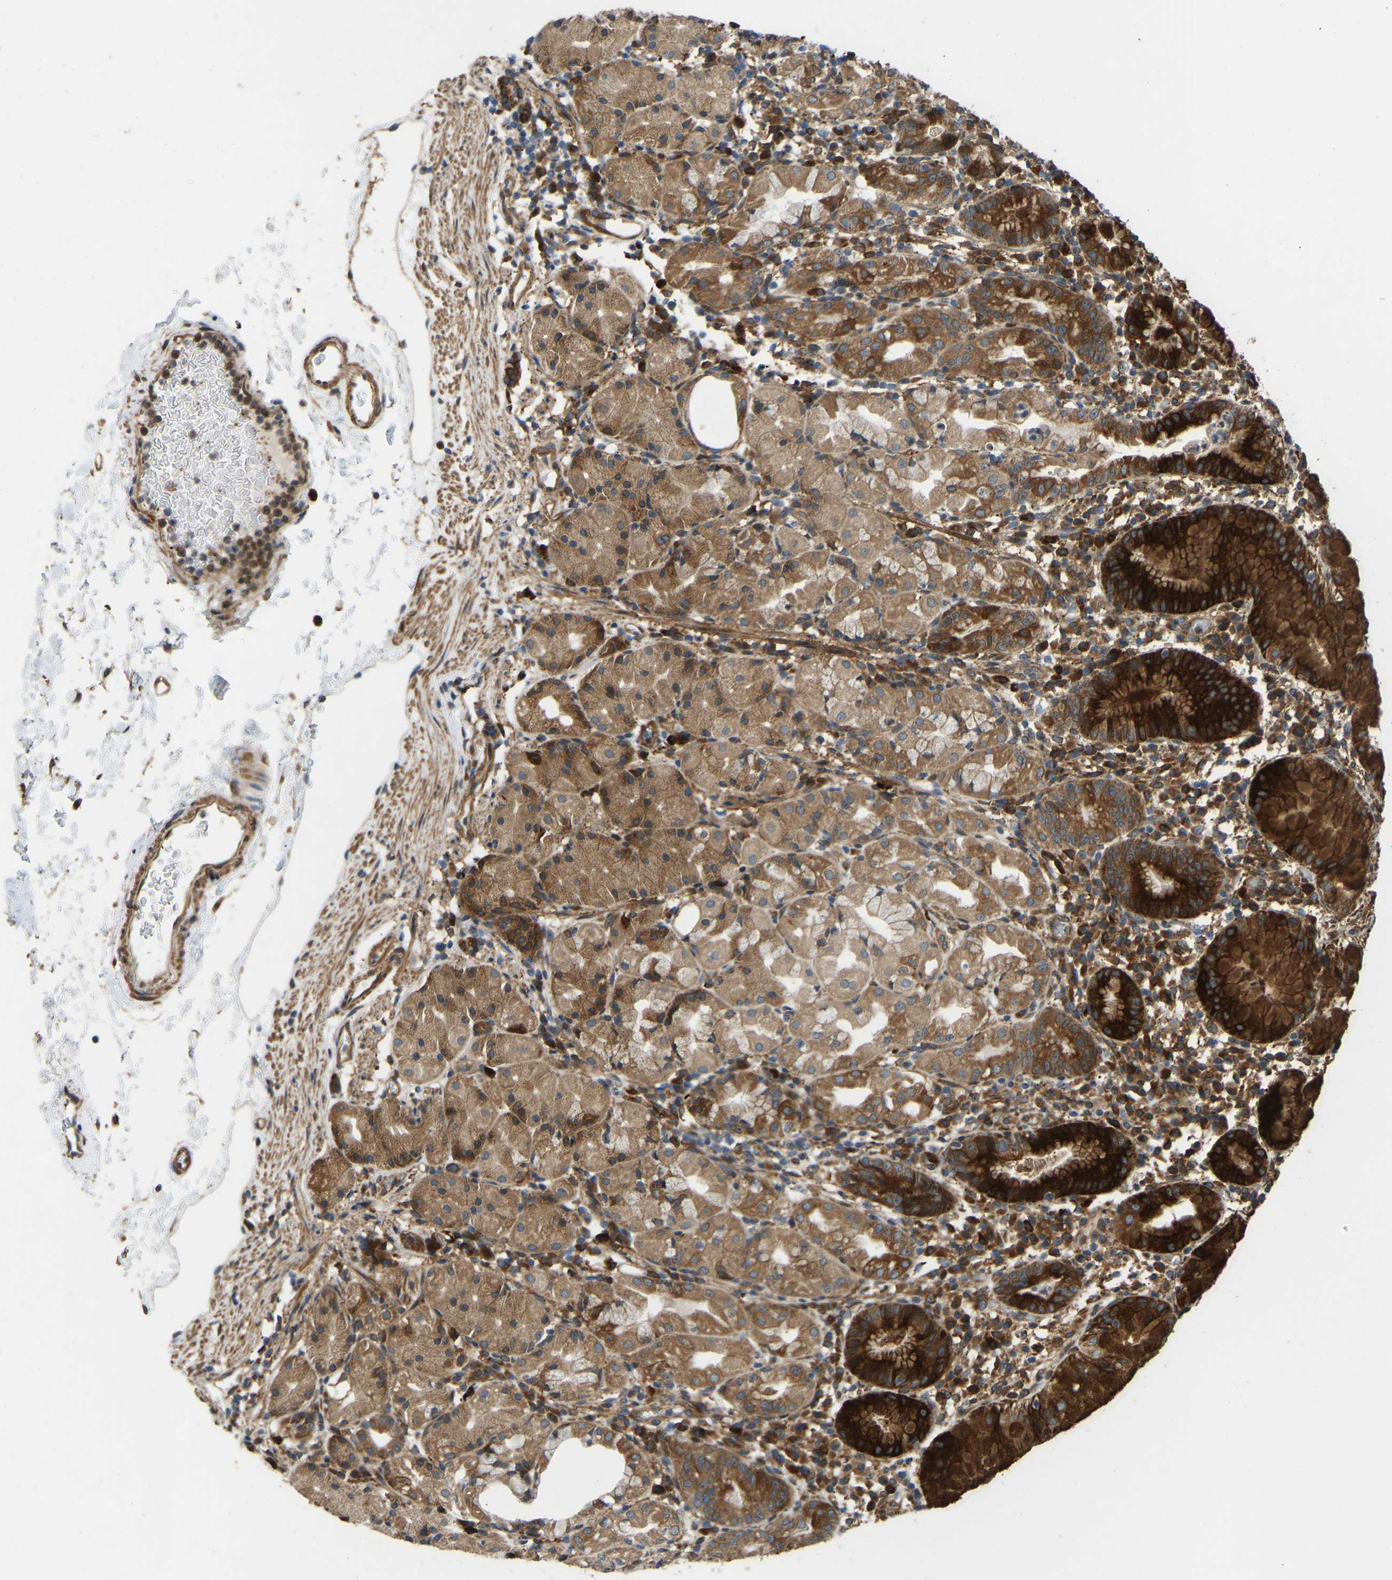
{"staining": {"intensity": "strong", "quantity": ">75%", "location": "cytoplasmic/membranous"}, "tissue": "stomach", "cell_type": "Glandular cells", "image_type": "normal", "snomed": [{"axis": "morphology", "description": "Normal tissue, NOS"}, {"axis": "topography", "description": "Stomach"}, {"axis": "topography", "description": "Stomach, lower"}], "caption": "This histopathology image demonstrates normal stomach stained with immunohistochemistry to label a protein in brown. The cytoplasmic/membranous of glandular cells show strong positivity for the protein. Nuclei are counter-stained blue.", "gene": "OS9", "patient": {"sex": "female", "age": 75}}